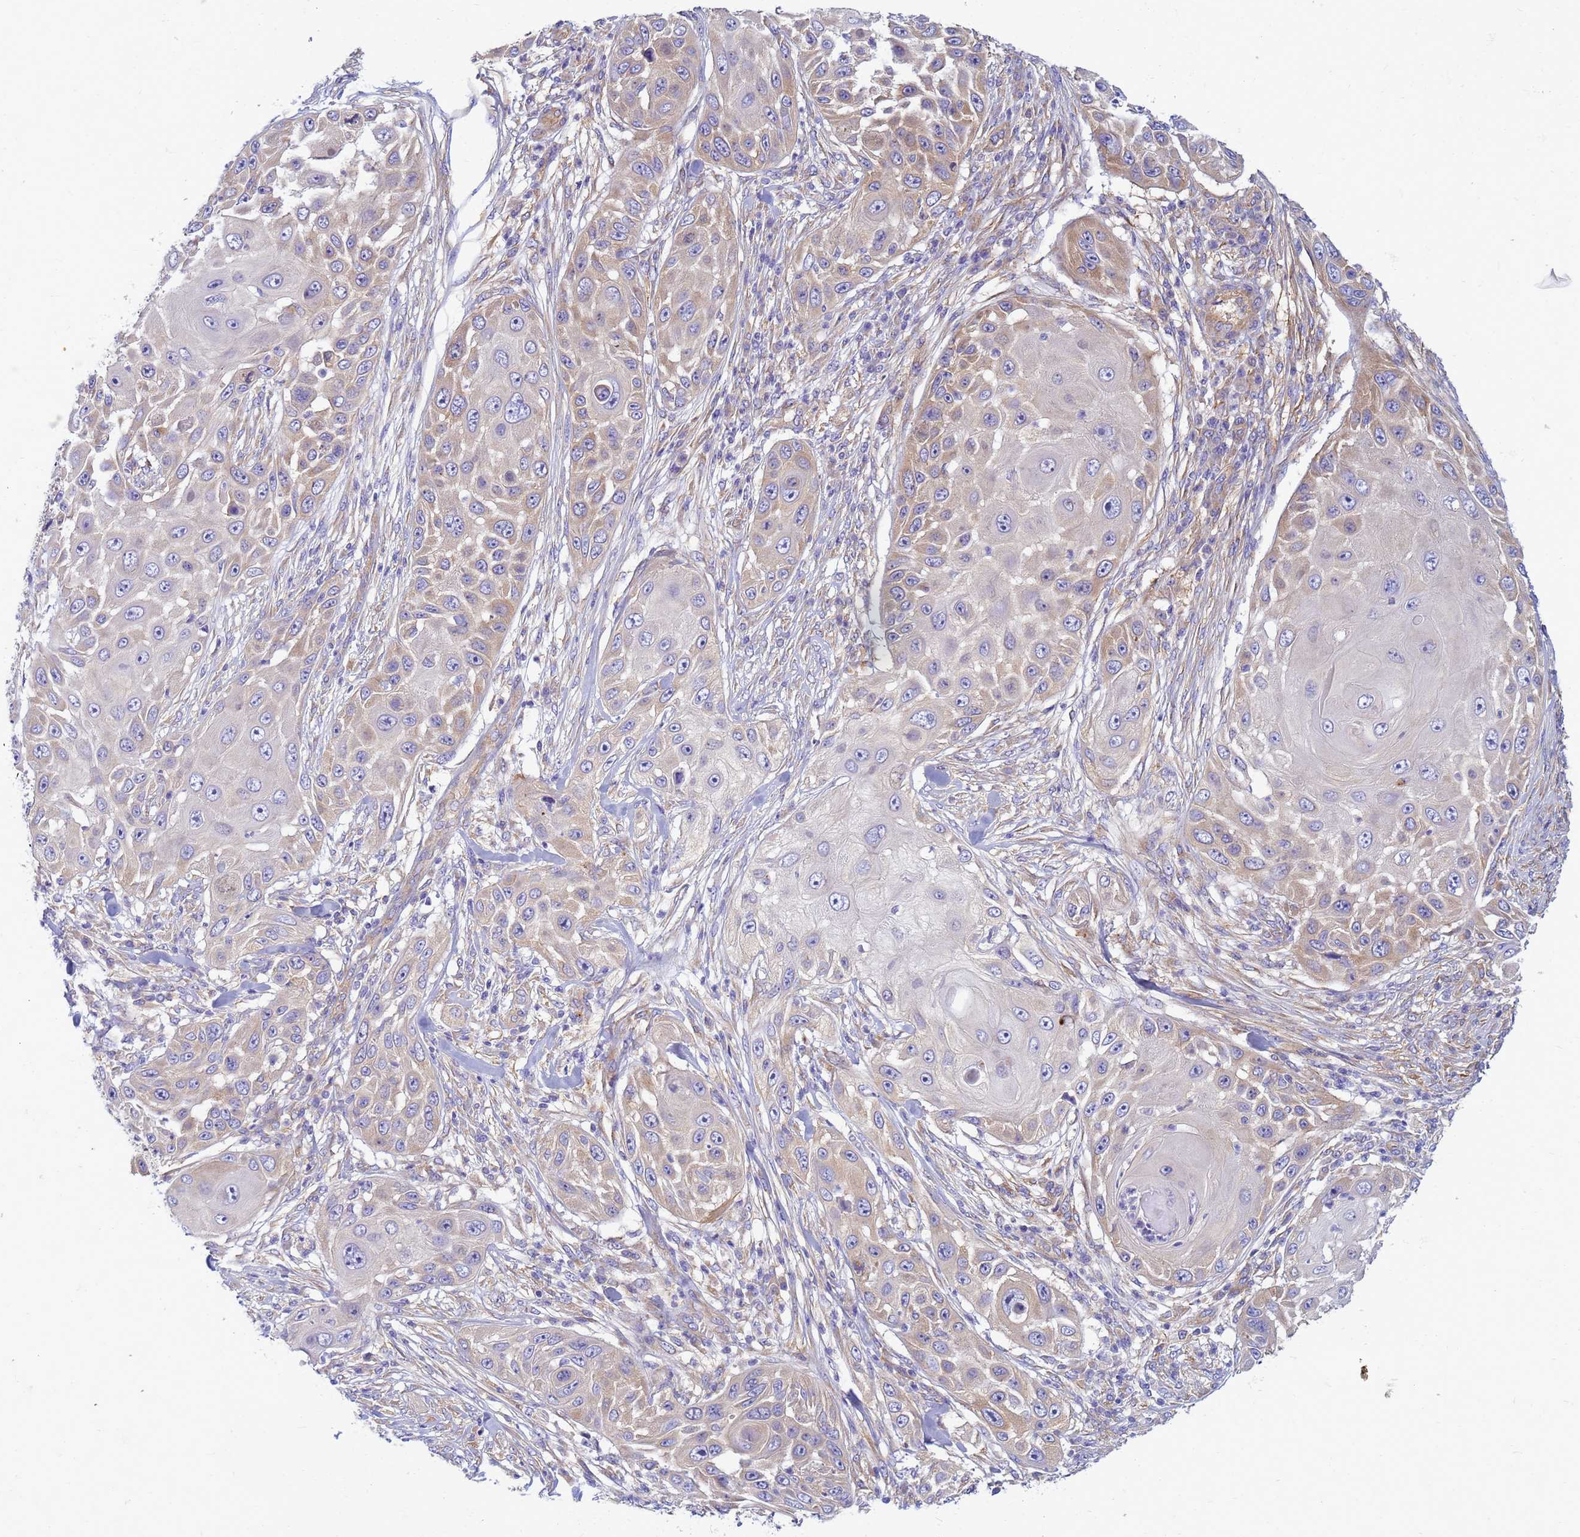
{"staining": {"intensity": "weak", "quantity": "25%-75%", "location": "cytoplasmic/membranous"}, "tissue": "skin cancer", "cell_type": "Tumor cells", "image_type": "cancer", "snomed": [{"axis": "morphology", "description": "Squamous cell carcinoma, NOS"}, {"axis": "topography", "description": "Skin"}], "caption": "A histopathology image of skin cancer (squamous cell carcinoma) stained for a protein exhibits weak cytoplasmic/membranous brown staining in tumor cells.", "gene": "EEA1", "patient": {"sex": "female", "age": 44}}